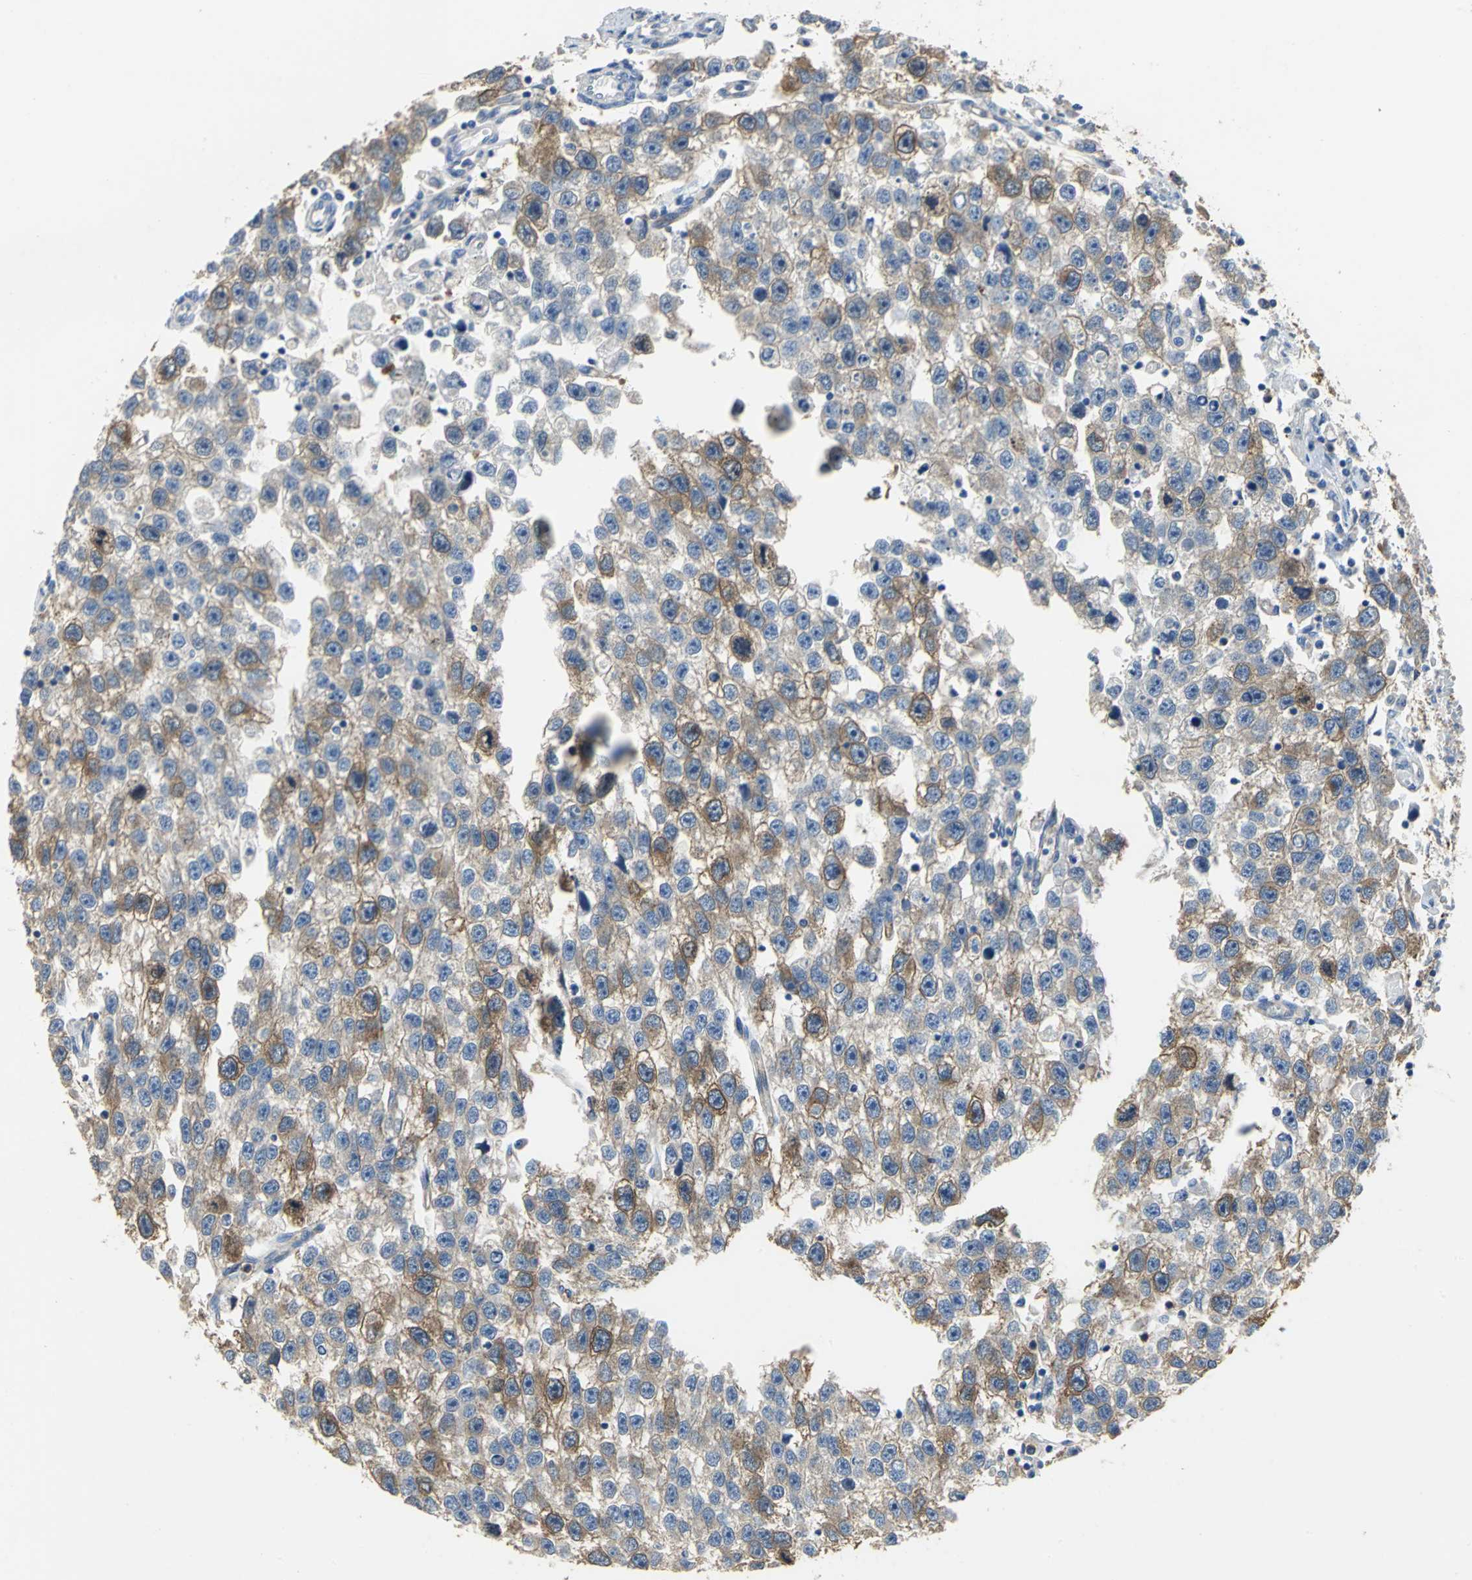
{"staining": {"intensity": "strong", "quantity": ">75%", "location": "cytoplasmic/membranous"}, "tissue": "testis cancer", "cell_type": "Tumor cells", "image_type": "cancer", "snomed": [{"axis": "morphology", "description": "Seminoma, NOS"}, {"axis": "topography", "description": "Testis"}], "caption": "About >75% of tumor cells in testis cancer (seminoma) exhibit strong cytoplasmic/membranous protein positivity as visualized by brown immunohistochemical staining.", "gene": "DLGAP5", "patient": {"sex": "male", "age": 33}}